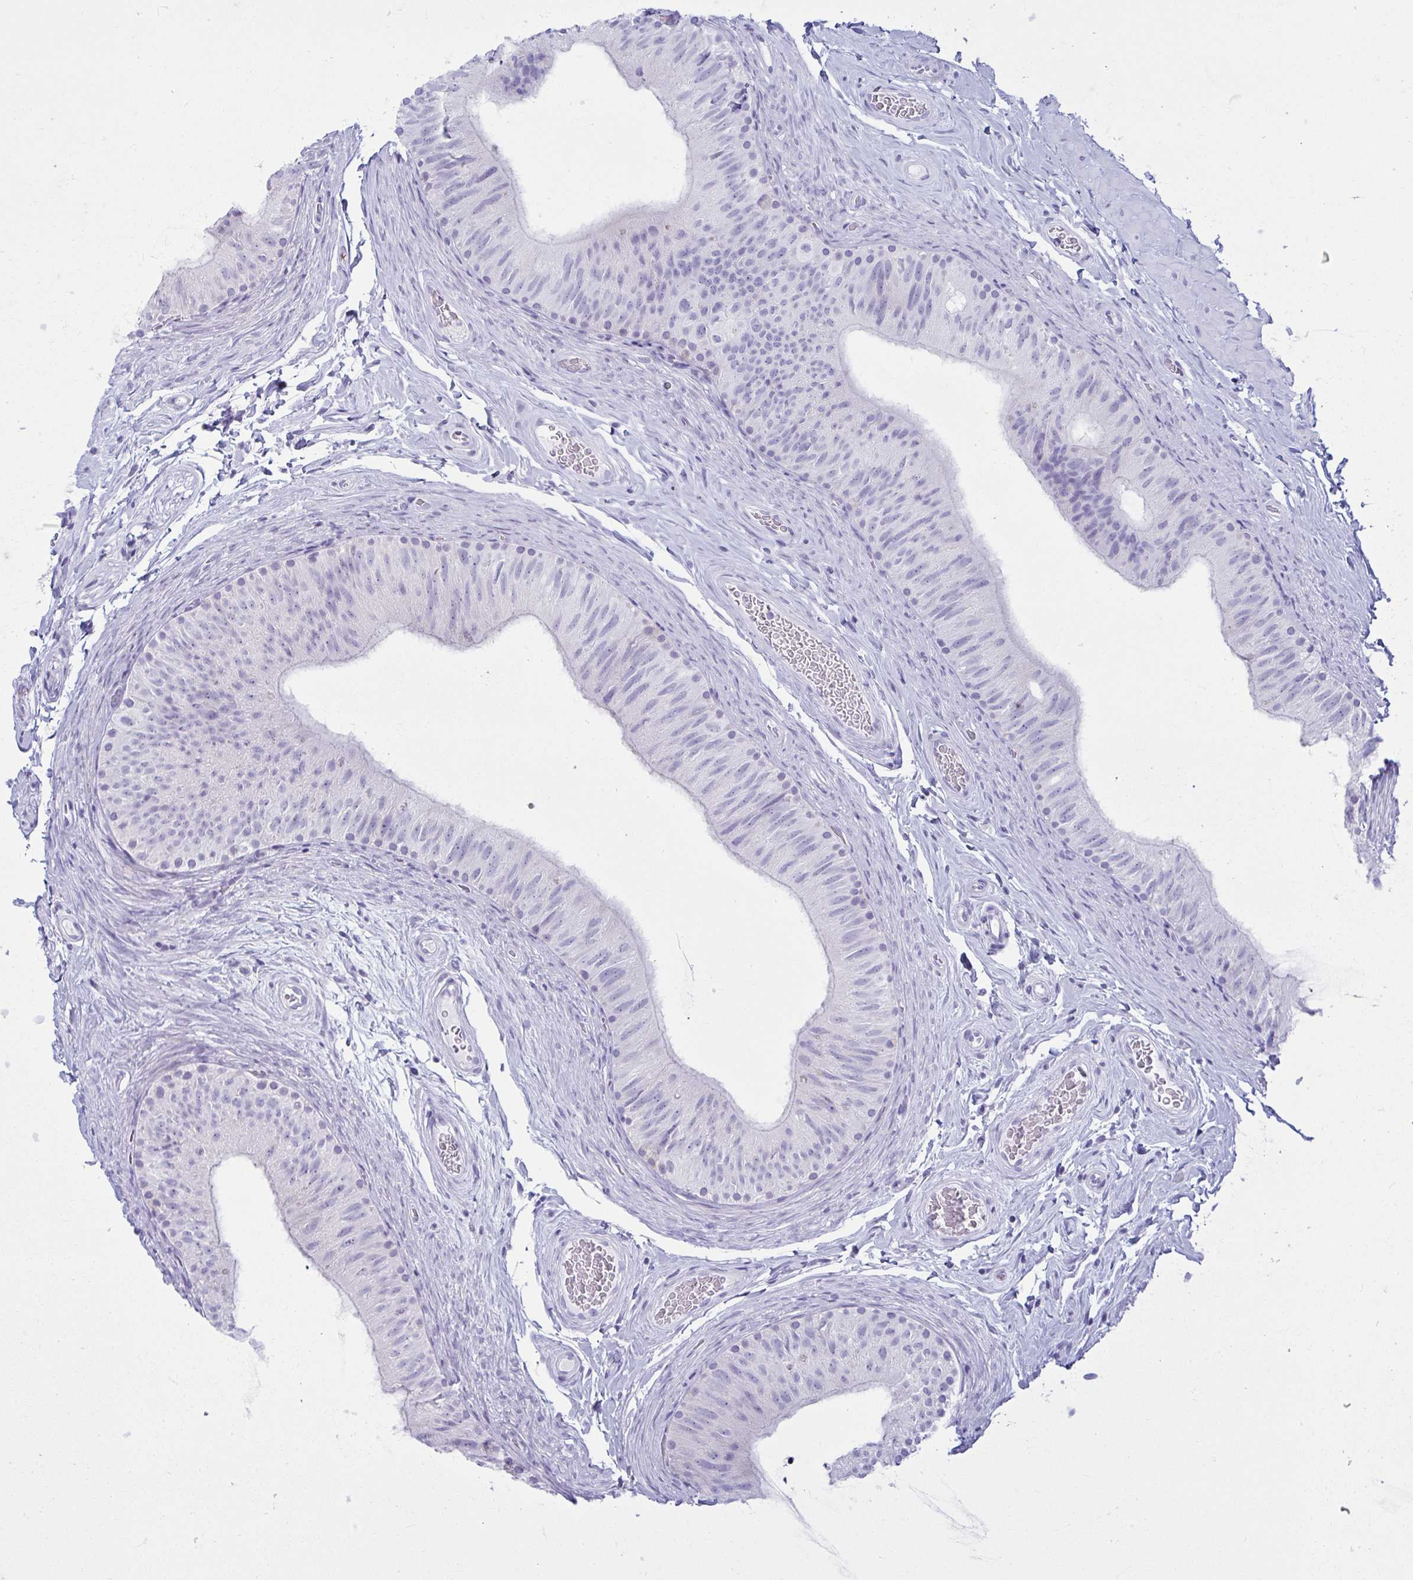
{"staining": {"intensity": "negative", "quantity": "none", "location": "none"}, "tissue": "epididymis", "cell_type": "Glandular cells", "image_type": "normal", "snomed": [{"axis": "morphology", "description": "Normal tissue, NOS"}, {"axis": "topography", "description": "Epididymis, spermatic cord, NOS"}, {"axis": "topography", "description": "Epididymis"}], "caption": "The immunohistochemistry histopathology image has no significant staining in glandular cells of epididymis. (DAB (3,3'-diaminobenzidine) IHC, high magnification).", "gene": "CLGN", "patient": {"sex": "male", "age": 31}}